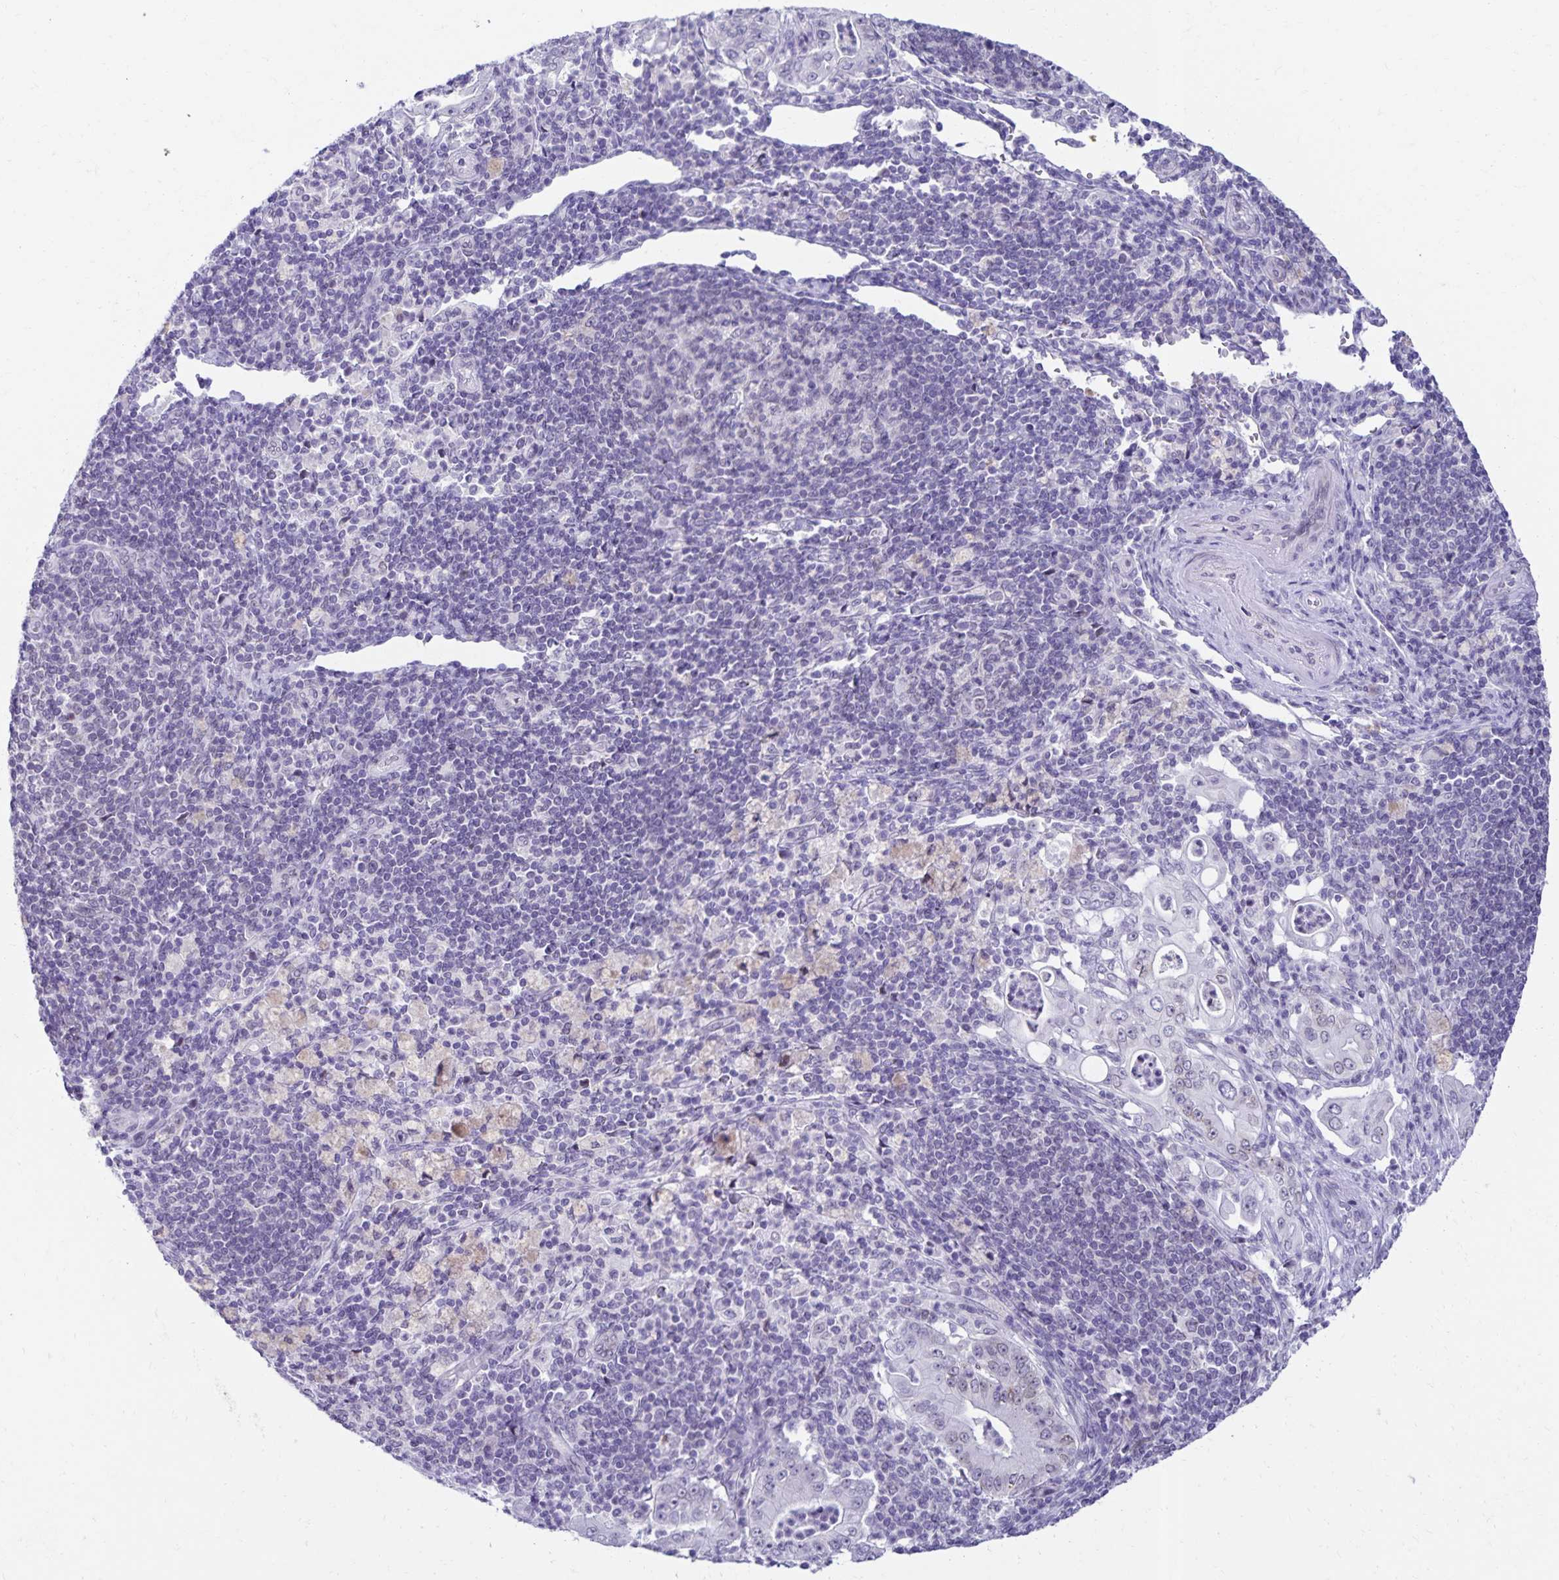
{"staining": {"intensity": "negative", "quantity": "none", "location": "none"}, "tissue": "pancreatic cancer", "cell_type": "Tumor cells", "image_type": "cancer", "snomed": [{"axis": "morphology", "description": "Adenocarcinoma, NOS"}, {"axis": "topography", "description": "Pancreas"}], "caption": "High power microscopy photomicrograph of an IHC photomicrograph of pancreatic cancer (adenocarcinoma), revealing no significant expression in tumor cells.", "gene": "FAM166C", "patient": {"sex": "male", "age": 71}}